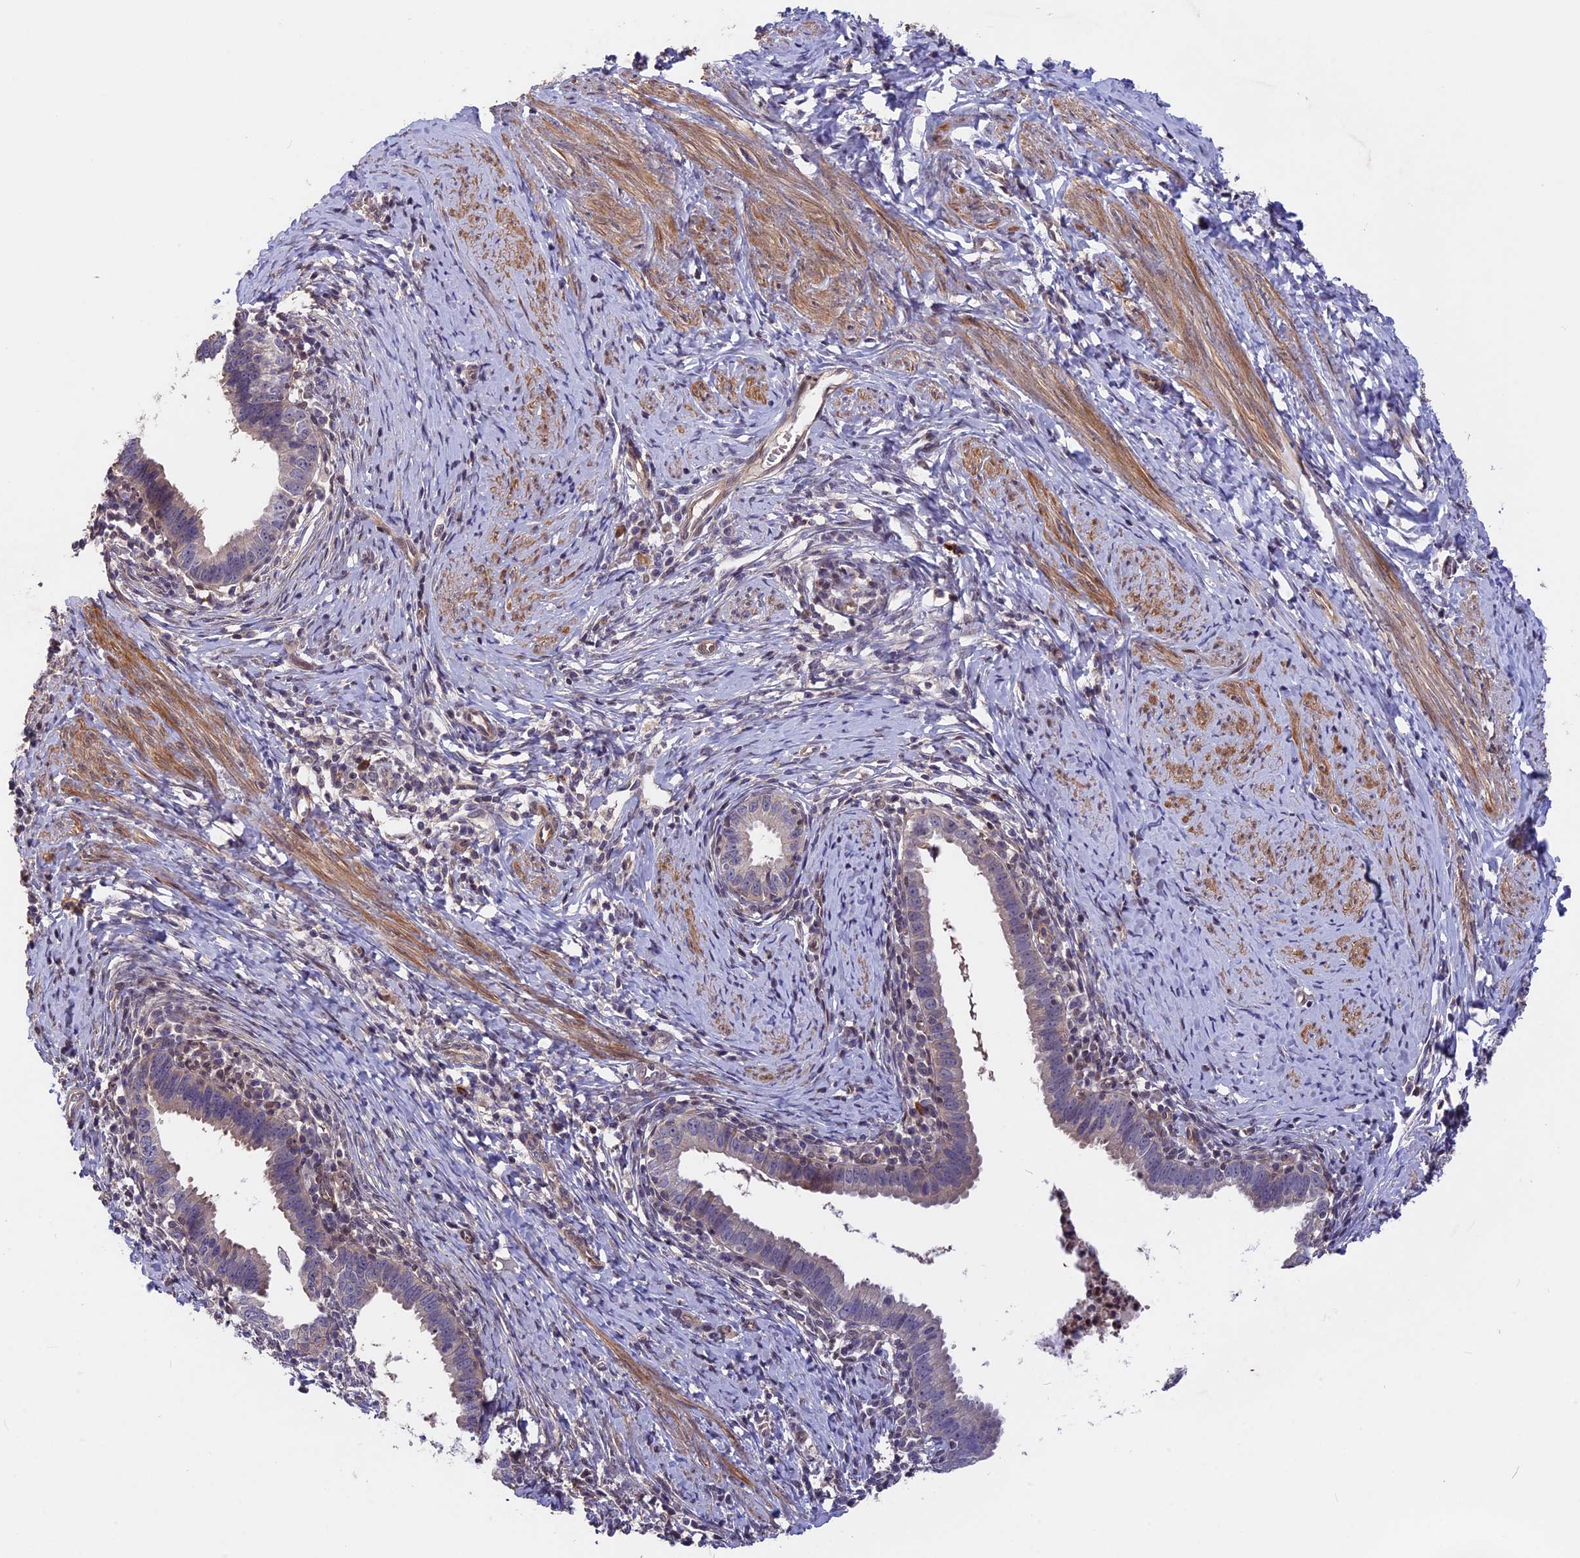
{"staining": {"intensity": "negative", "quantity": "none", "location": "none"}, "tissue": "cervical cancer", "cell_type": "Tumor cells", "image_type": "cancer", "snomed": [{"axis": "morphology", "description": "Adenocarcinoma, NOS"}, {"axis": "topography", "description": "Cervix"}], "caption": "Immunohistochemical staining of adenocarcinoma (cervical) reveals no significant expression in tumor cells.", "gene": "ZC3H10", "patient": {"sex": "female", "age": 36}}